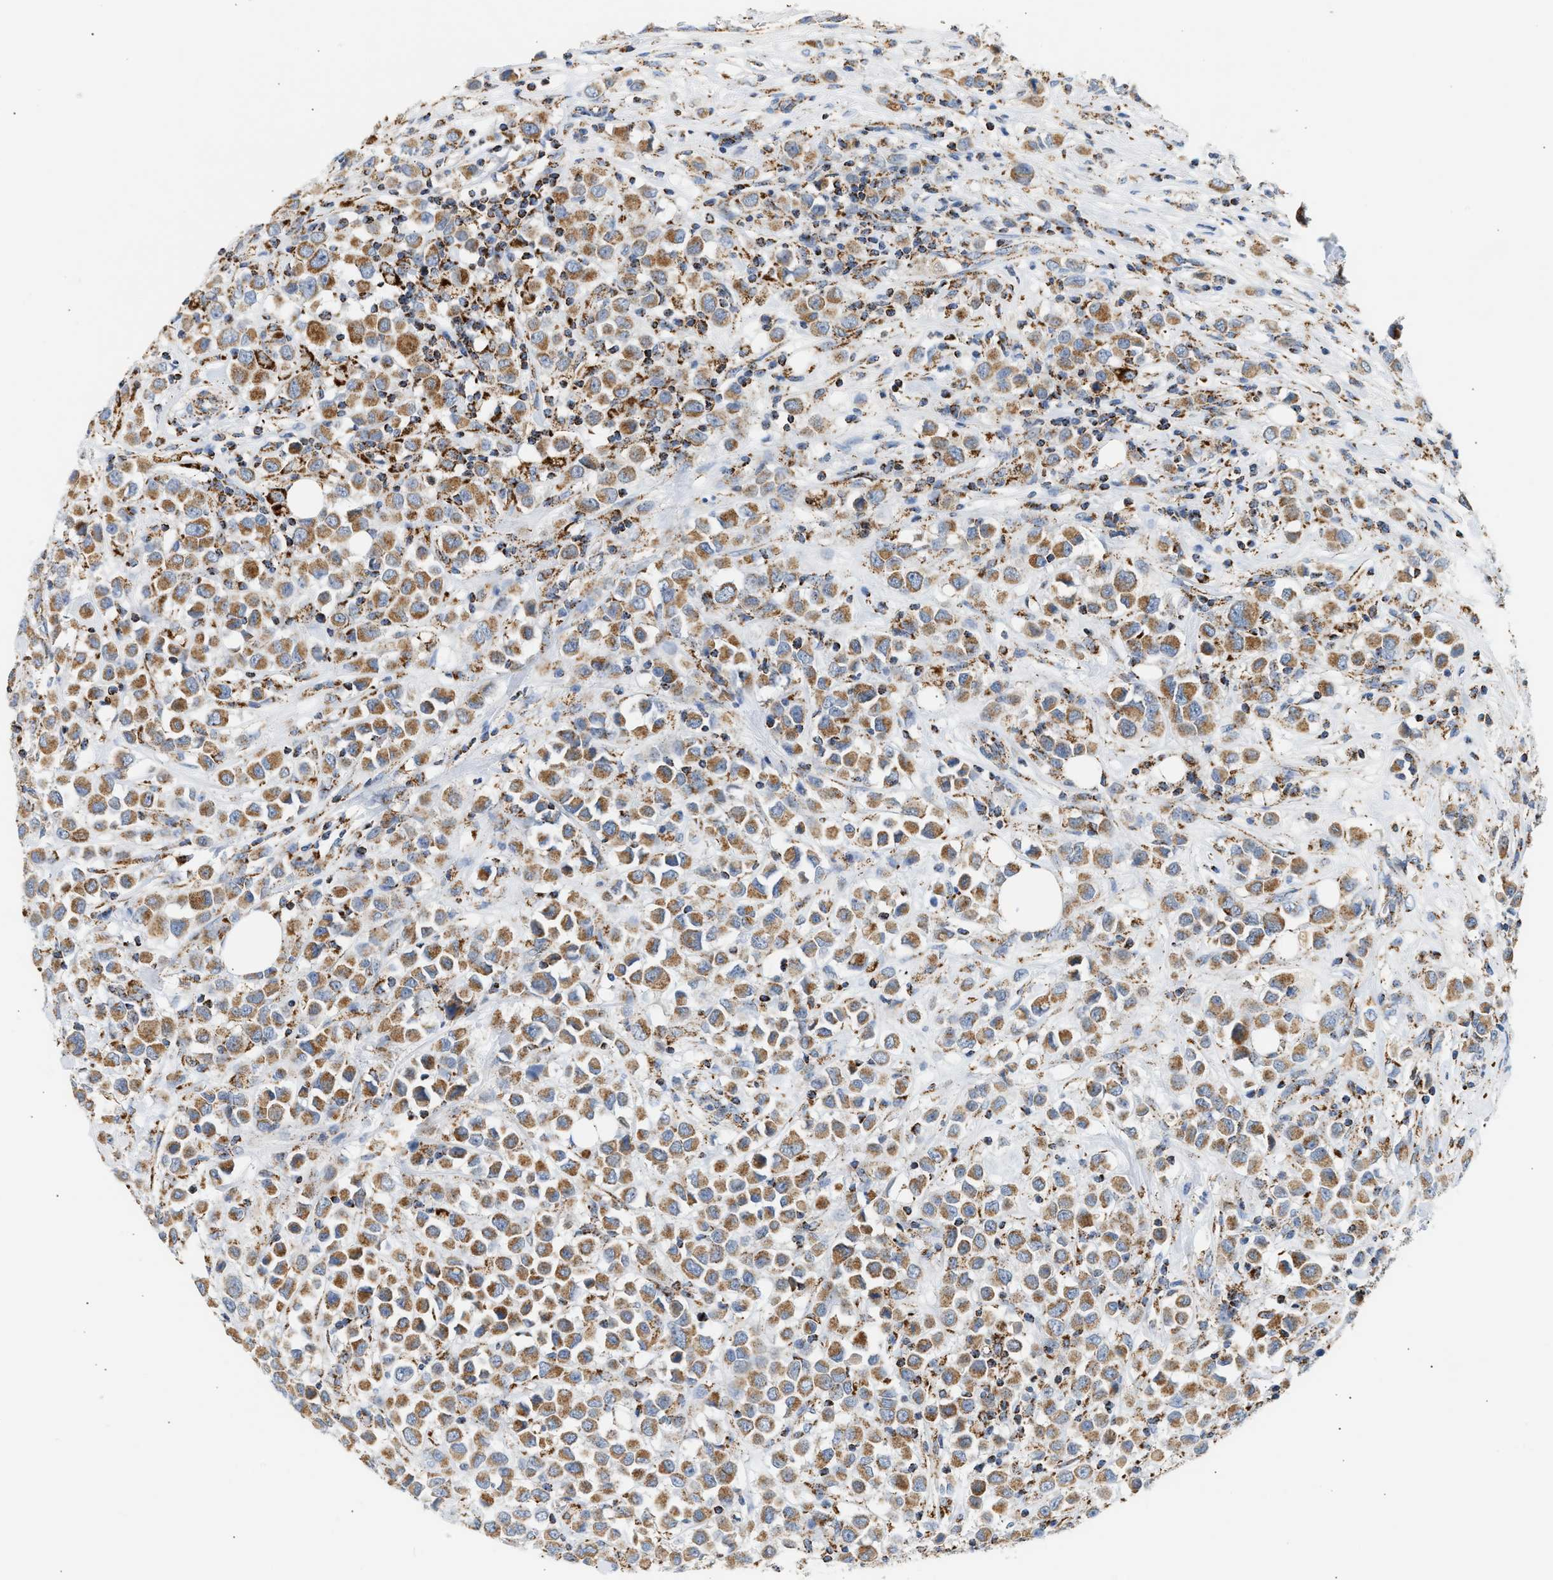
{"staining": {"intensity": "moderate", "quantity": ">75%", "location": "cytoplasmic/membranous"}, "tissue": "breast cancer", "cell_type": "Tumor cells", "image_type": "cancer", "snomed": [{"axis": "morphology", "description": "Duct carcinoma"}, {"axis": "topography", "description": "Breast"}], "caption": "Immunohistochemical staining of human breast cancer displays medium levels of moderate cytoplasmic/membranous staining in about >75% of tumor cells. The staining is performed using DAB (3,3'-diaminobenzidine) brown chromogen to label protein expression. The nuclei are counter-stained blue using hematoxylin.", "gene": "OGDH", "patient": {"sex": "female", "age": 61}}